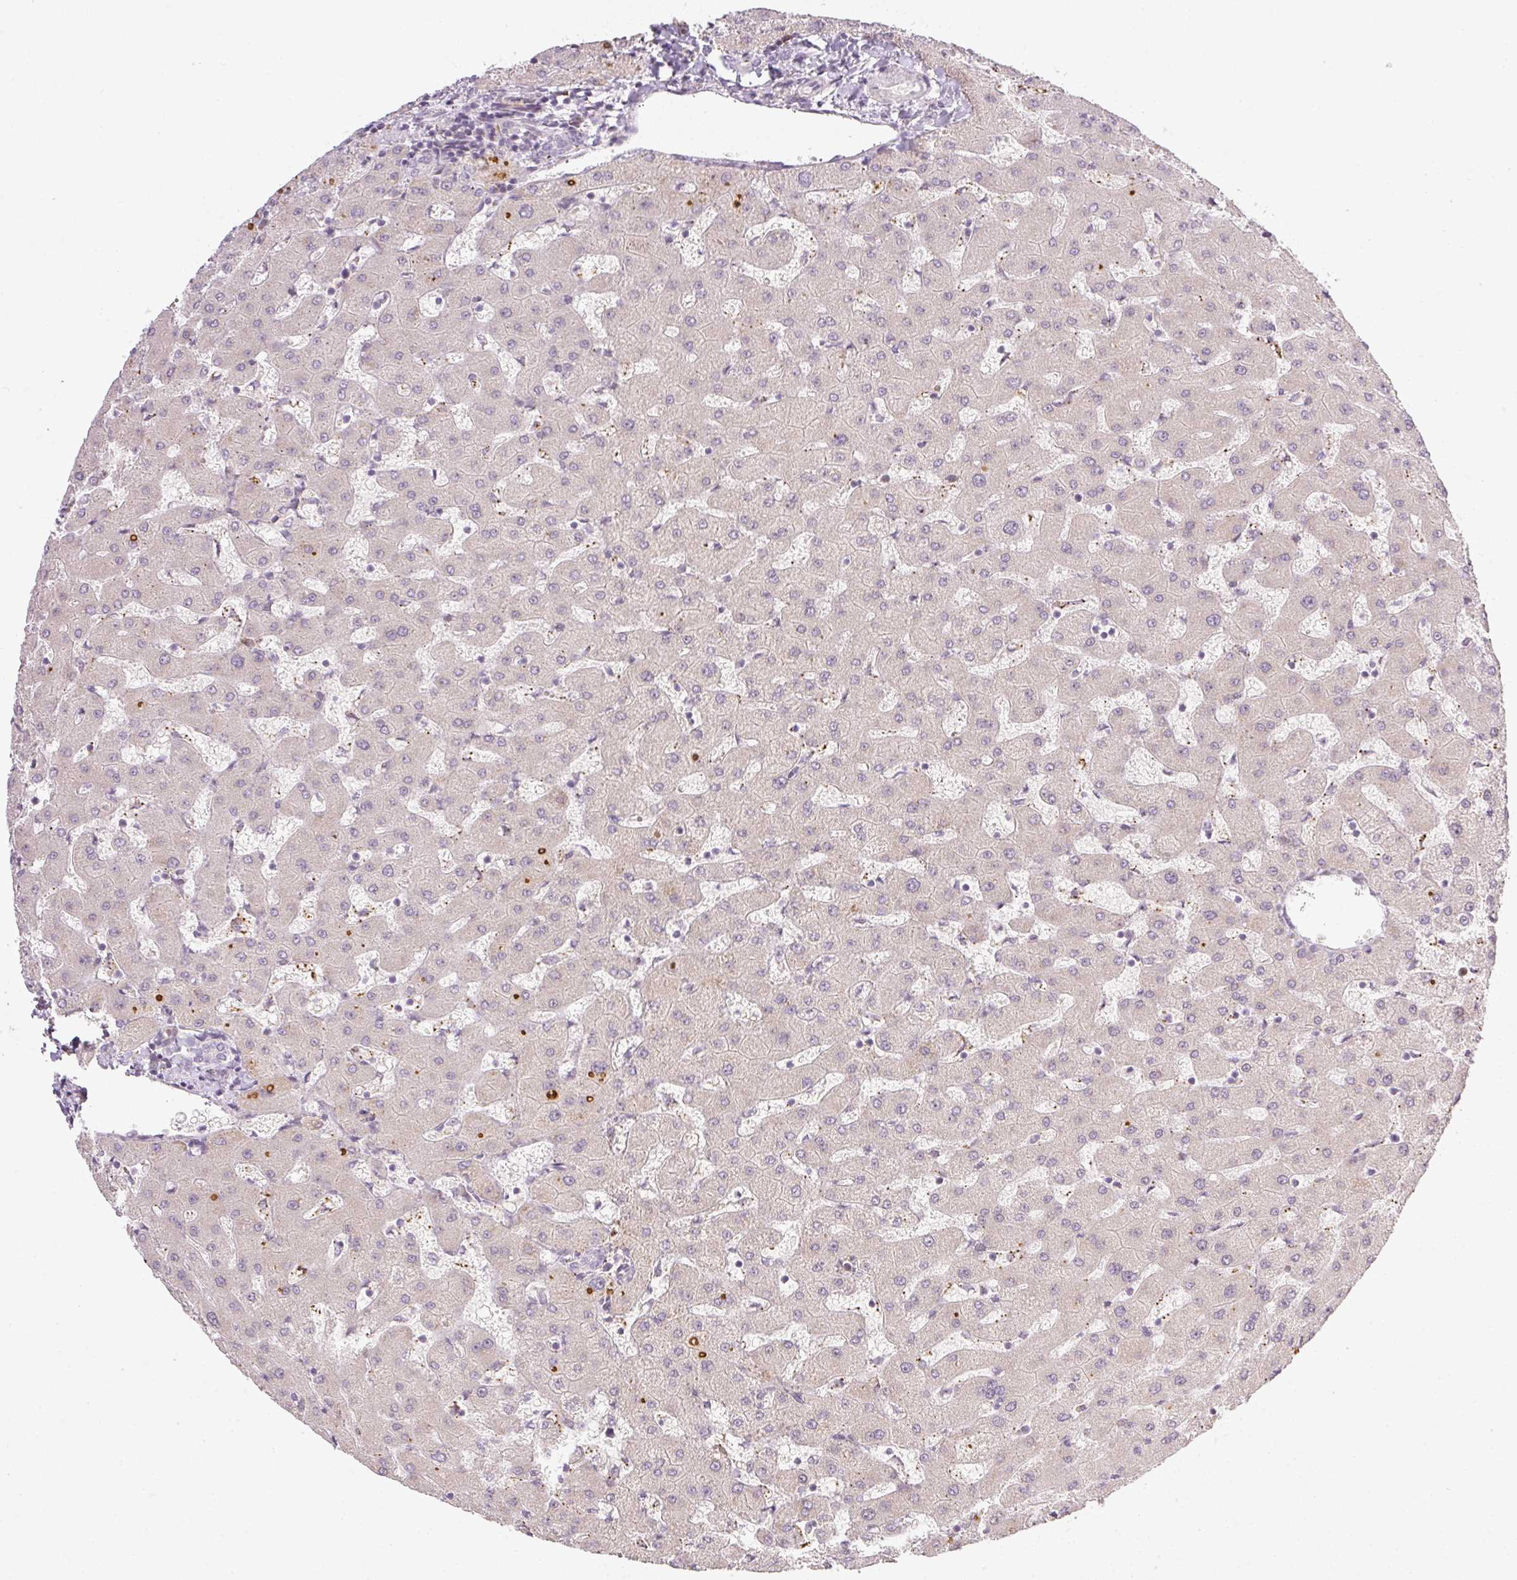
{"staining": {"intensity": "negative", "quantity": "none", "location": "none"}, "tissue": "liver", "cell_type": "Cholangiocytes", "image_type": "normal", "snomed": [{"axis": "morphology", "description": "Normal tissue, NOS"}, {"axis": "topography", "description": "Liver"}], "caption": "An IHC histopathology image of benign liver is shown. There is no staining in cholangiocytes of liver. (DAB (3,3'-diaminobenzidine) immunohistochemistry visualized using brightfield microscopy, high magnification).", "gene": "AAR2", "patient": {"sex": "female", "age": 63}}